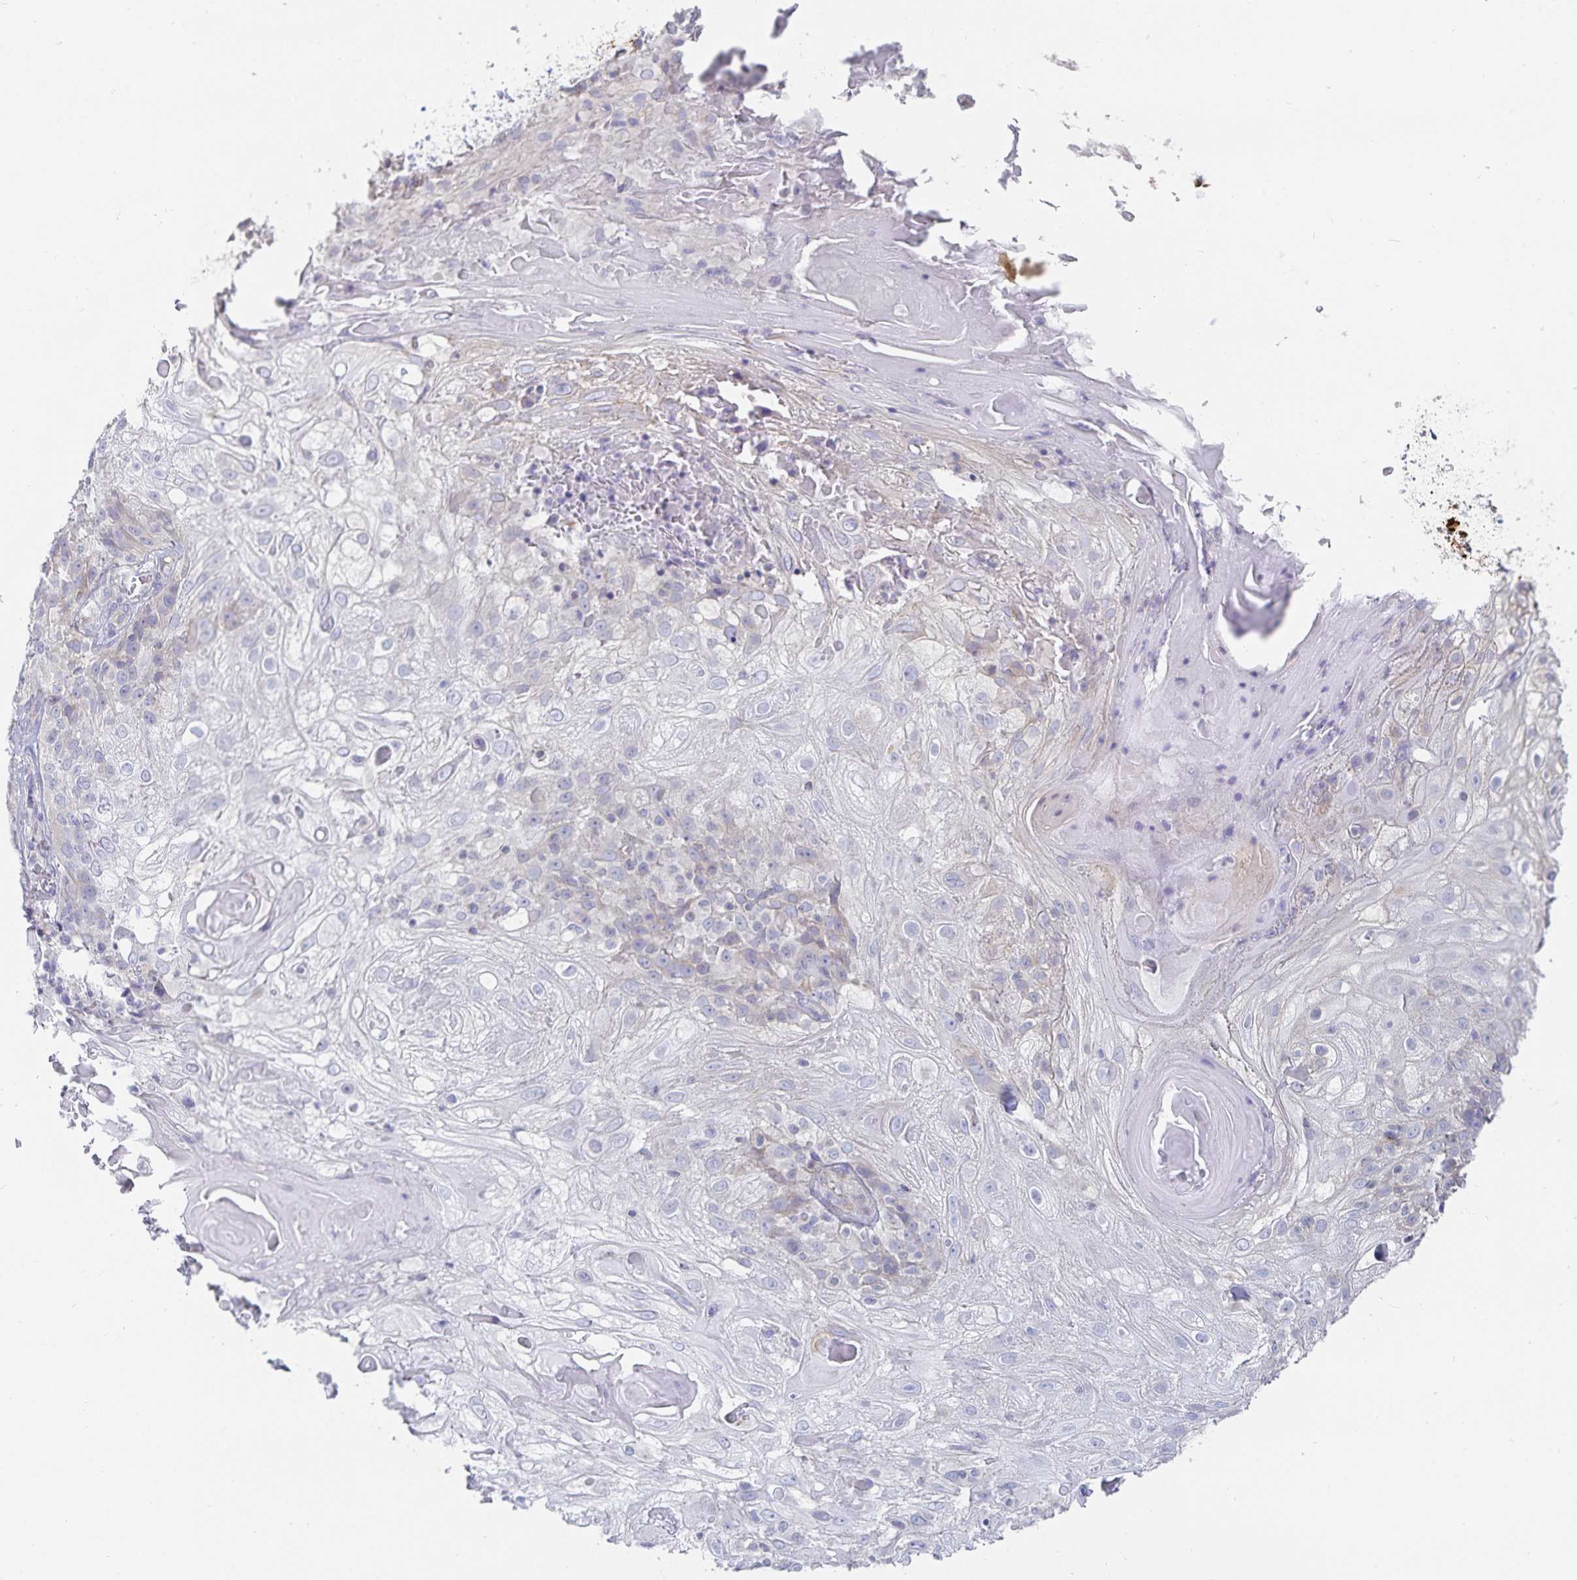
{"staining": {"intensity": "negative", "quantity": "none", "location": "none"}, "tissue": "skin cancer", "cell_type": "Tumor cells", "image_type": "cancer", "snomed": [{"axis": "morphology", "description": "Normal tissue, NOS"}, {"axis": "morphology", "description": "Squamous cell carcinoma, NOS"}, {"axis": "topography", "description": "Skin"}], "caption": "This is an immunohistochemistry (IHC) image of human squamous cell carcinoma (skin). There is no staining in tumor cells.", "gene": "SFTPA1", "patient": {"sex": "female", "age": 83}}